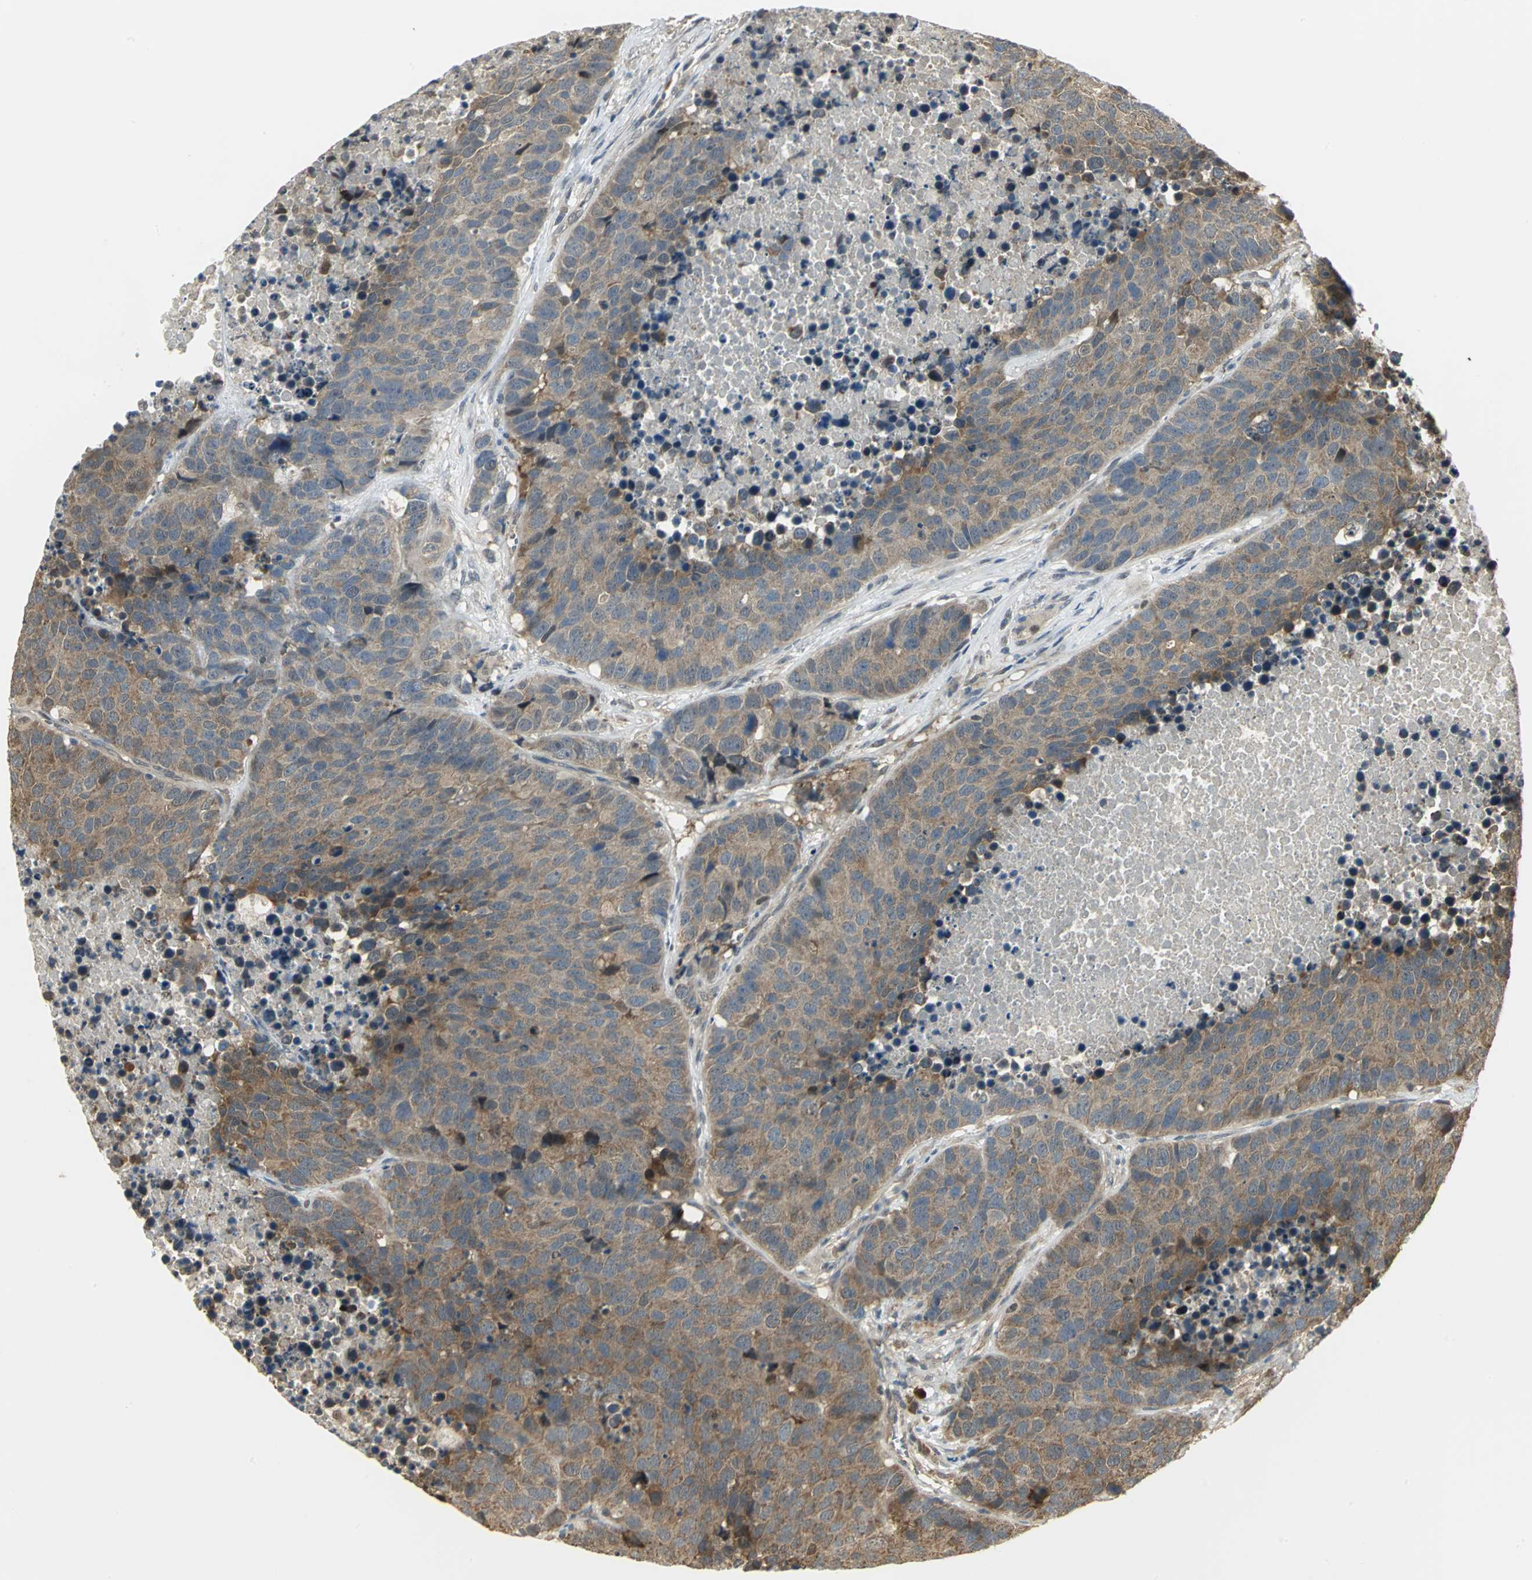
{"staining": {"intensity": "moderate", "quantity": ">75%", "location": "cytoplasmic/membranous"}, "tissue": "carcinoid", "cell_type": "Tumor cells", "image_type": "cancer", "snomed": [{"axis": "morphology", "description": "Carcinoid, malignant, NOS"}, {"axis": "topography", "description": "Lung"}], "caption": "The immunohistochemical stain shows moderate cytoplasmic/membranous positivity in tumor cells of malignant carcinoid tissue. Nuclei are stained in blue.", "gene": "PSMC4", "patient": {"sex": "male", "age": 60}}